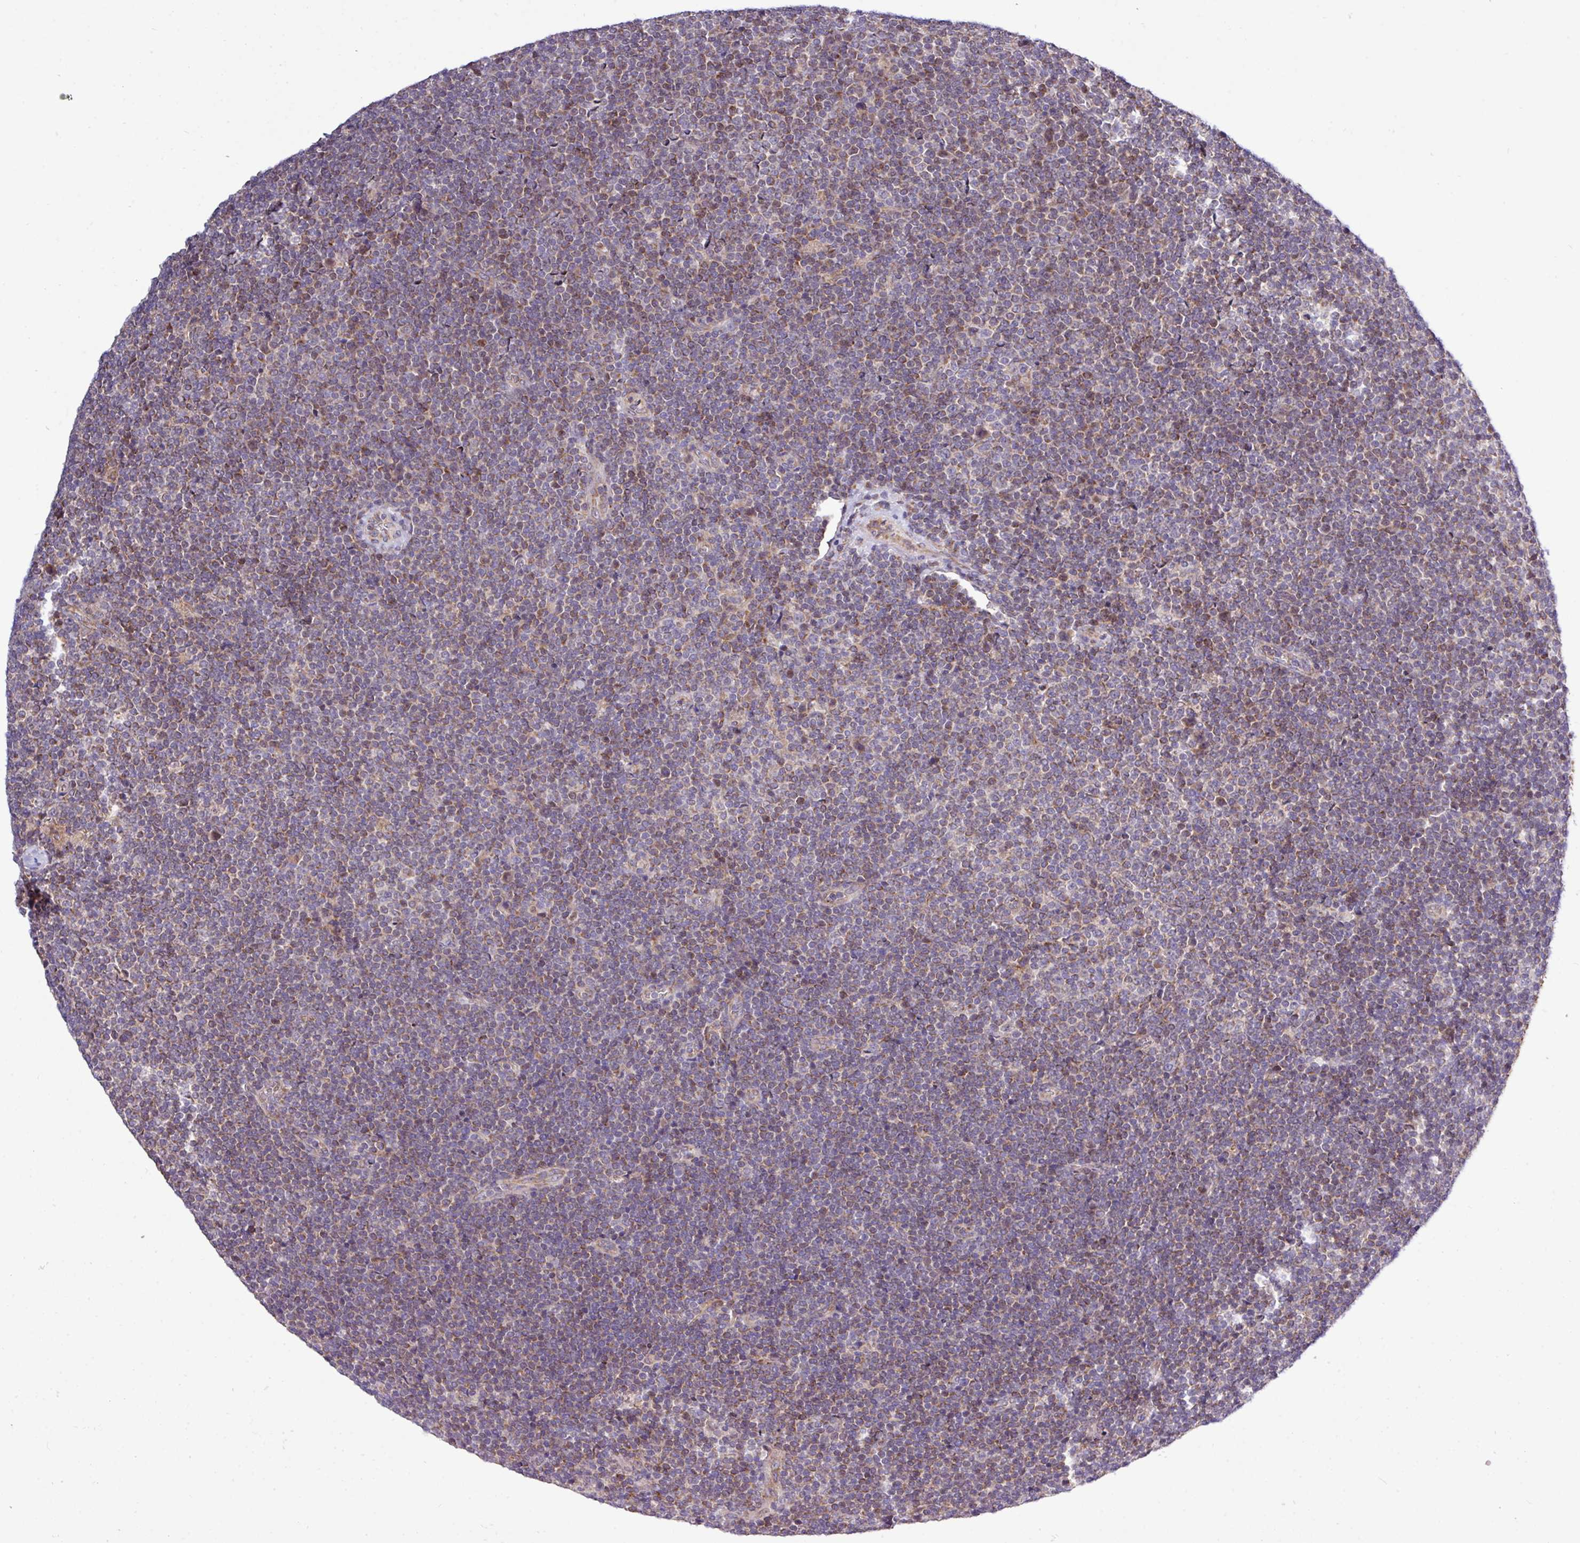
{"staining": {"intensity": "moderate", "quantity": "<25%", "location": "cytoplasmic/membranous"}, "tissue": "lymphoma", "cell_type": "Tumor cells", "image_type": "cancer", "snomed": [{"axis": "morphology", "description": "Malignant lymphoma, non-Hodgkin's type, Low grade"}, {"axis": "topography", "description": "Lymph node"}], "caption": "Tumor cells show moderate cytoplasmic/membranous positivity in about <25% of cells in lymphoma.", "gene": "TM2D2", "patient": {"sex": "male", "age": 48}}